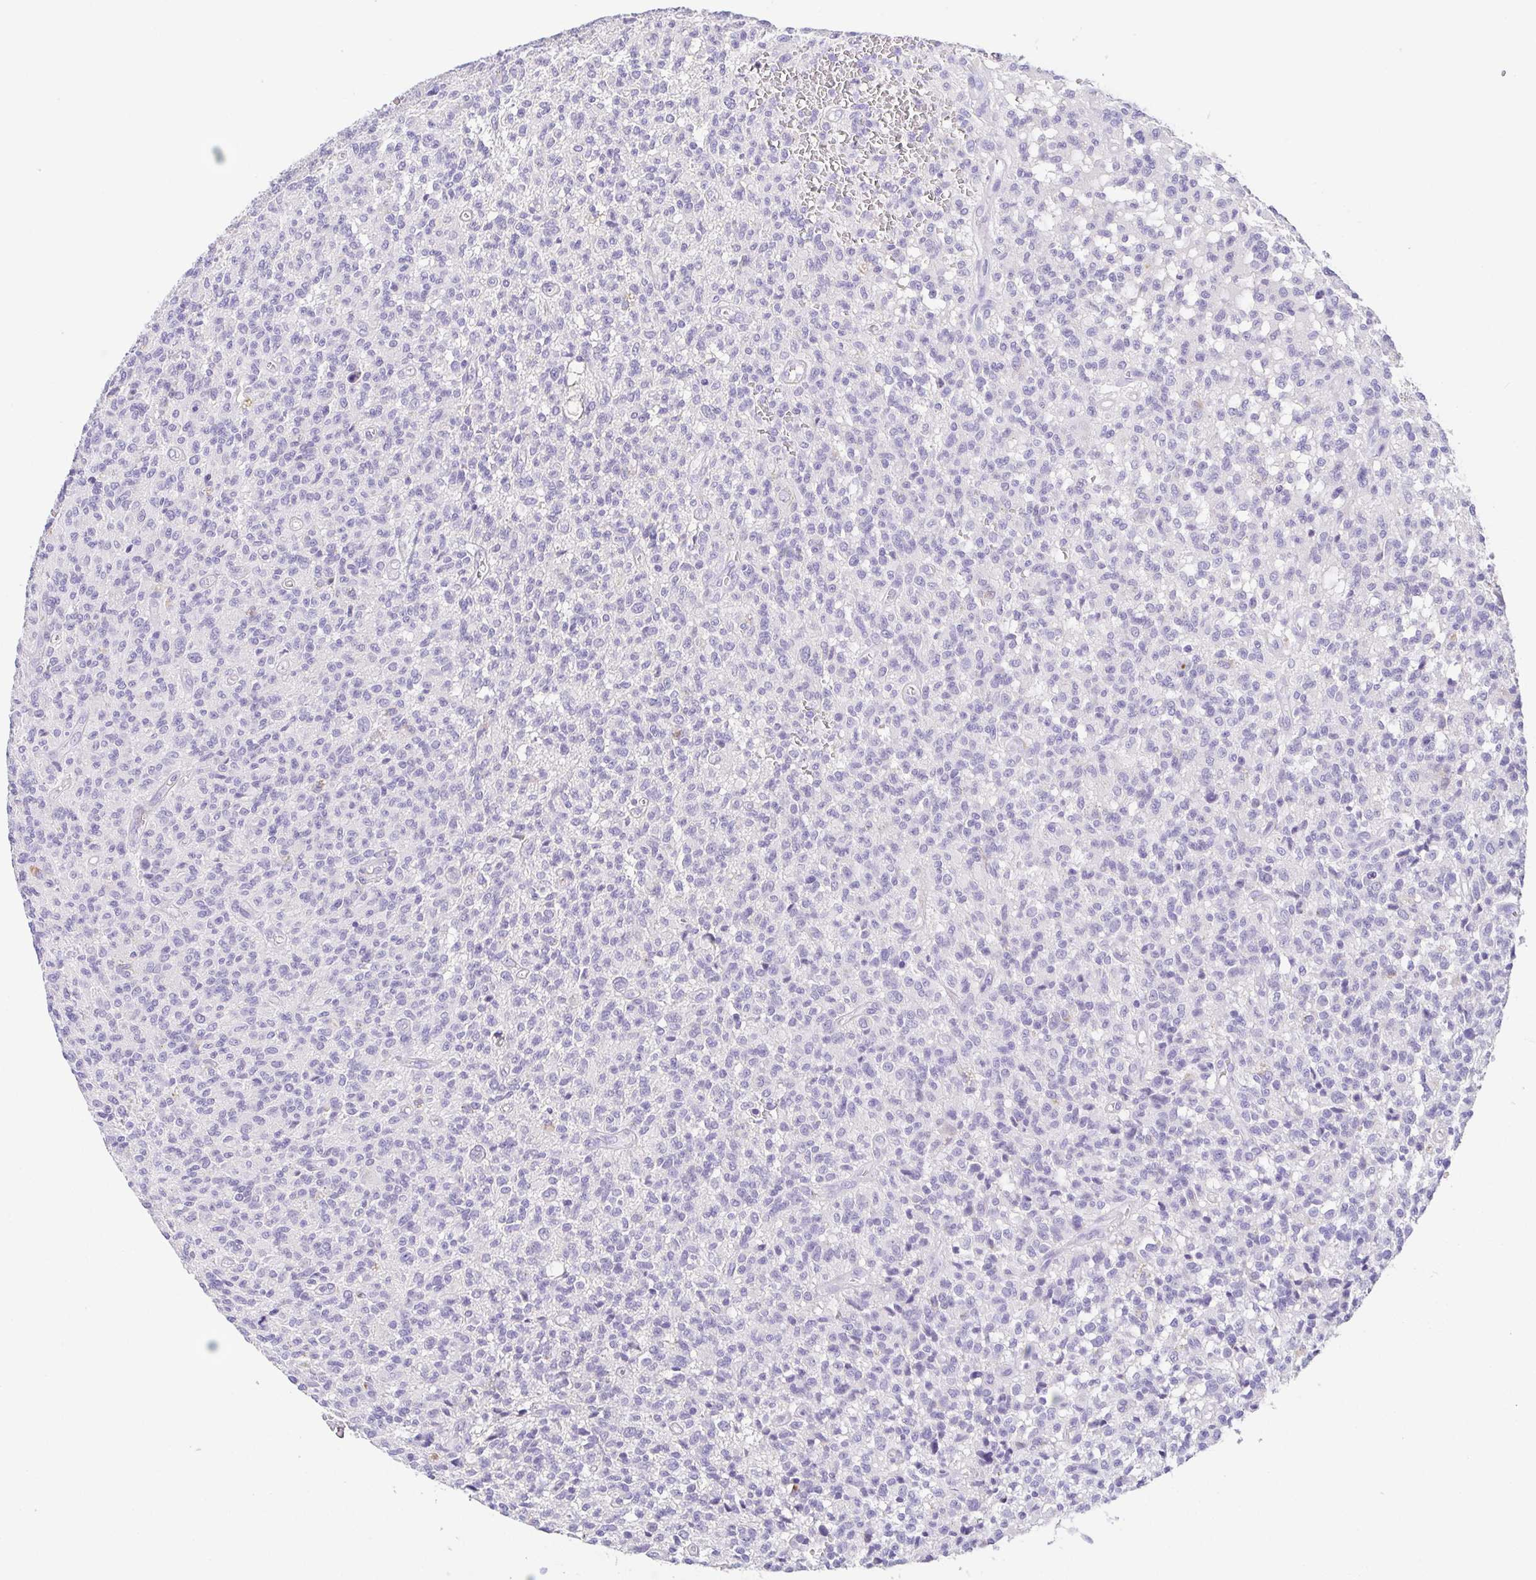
{"staining": {"intensity": "negative", "quantity": "none", "location": "none"}, "tissue": "glioma", "cell_type": "Tumor cells", "image_type": "cancer", "snomed": [{"axis": "morphology", "description": "Glioma, malignant, Low grade"}, {"axis": "topography", "description": "Brain"}], "caption": "Protein analysis of glioma reveals no significant staining in tumor cells. (DAB IHC with hematoxylin counter stain).", "gene": "HAPLN2", "patient": {"sex": "male", "age": 64}}